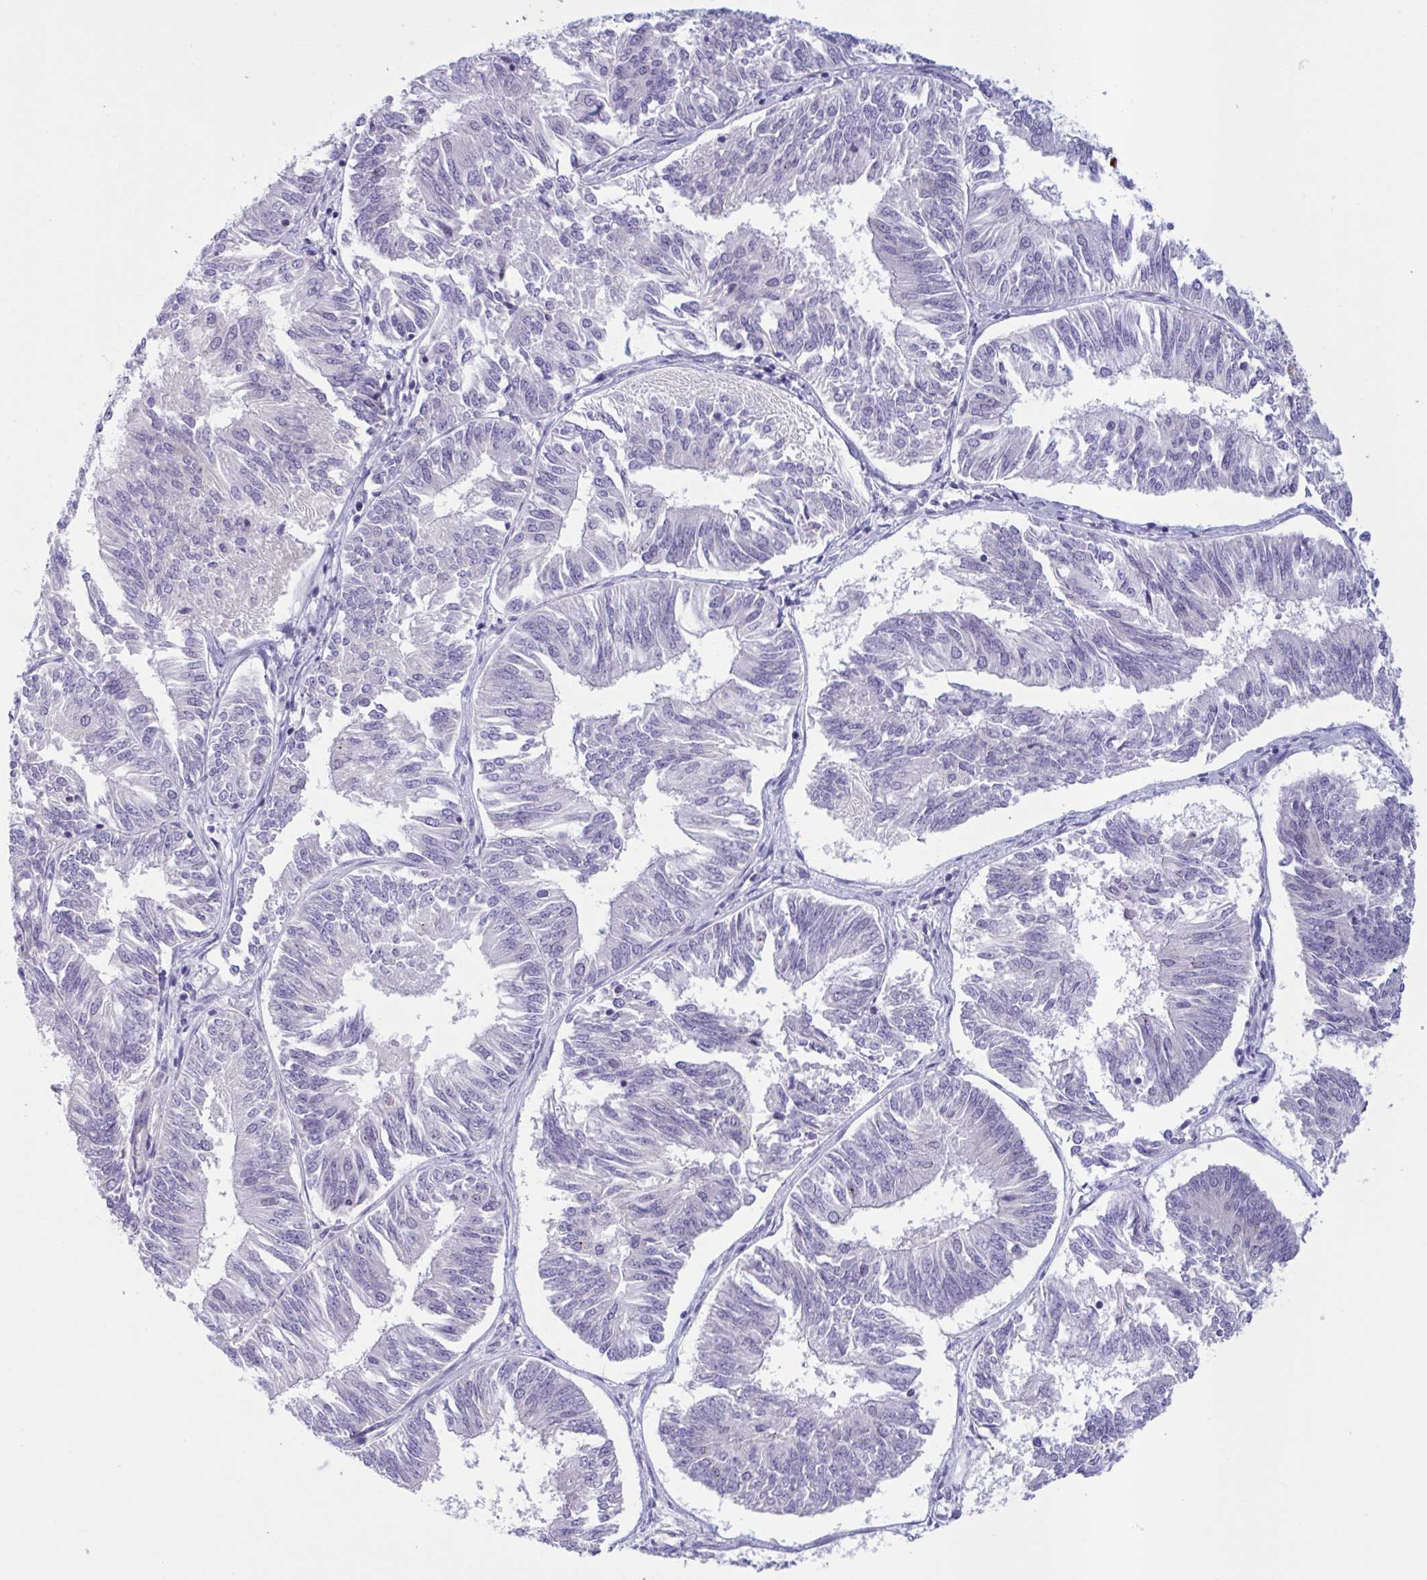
{"staining": {"intensity": "negative", "quantity": "none", "location": "none"}, "tissue": "endometrial cancer", "cell_type": "Tumor cells", "image_type": "cancer", "snomed": [{"axis": "morphology", "description": "Adenocarcinoma, NOS"}, {"axis": "topography", "description": "Endometrium"}], "caption": "This is a photomicrograph of immunohistochemistry (IHC) staining of endometrial cancer (adenocarcinoma), which shows no staining in tumor cells.", "gene": "DOCK11", "patient": {"sex": "female", "age": 58}}